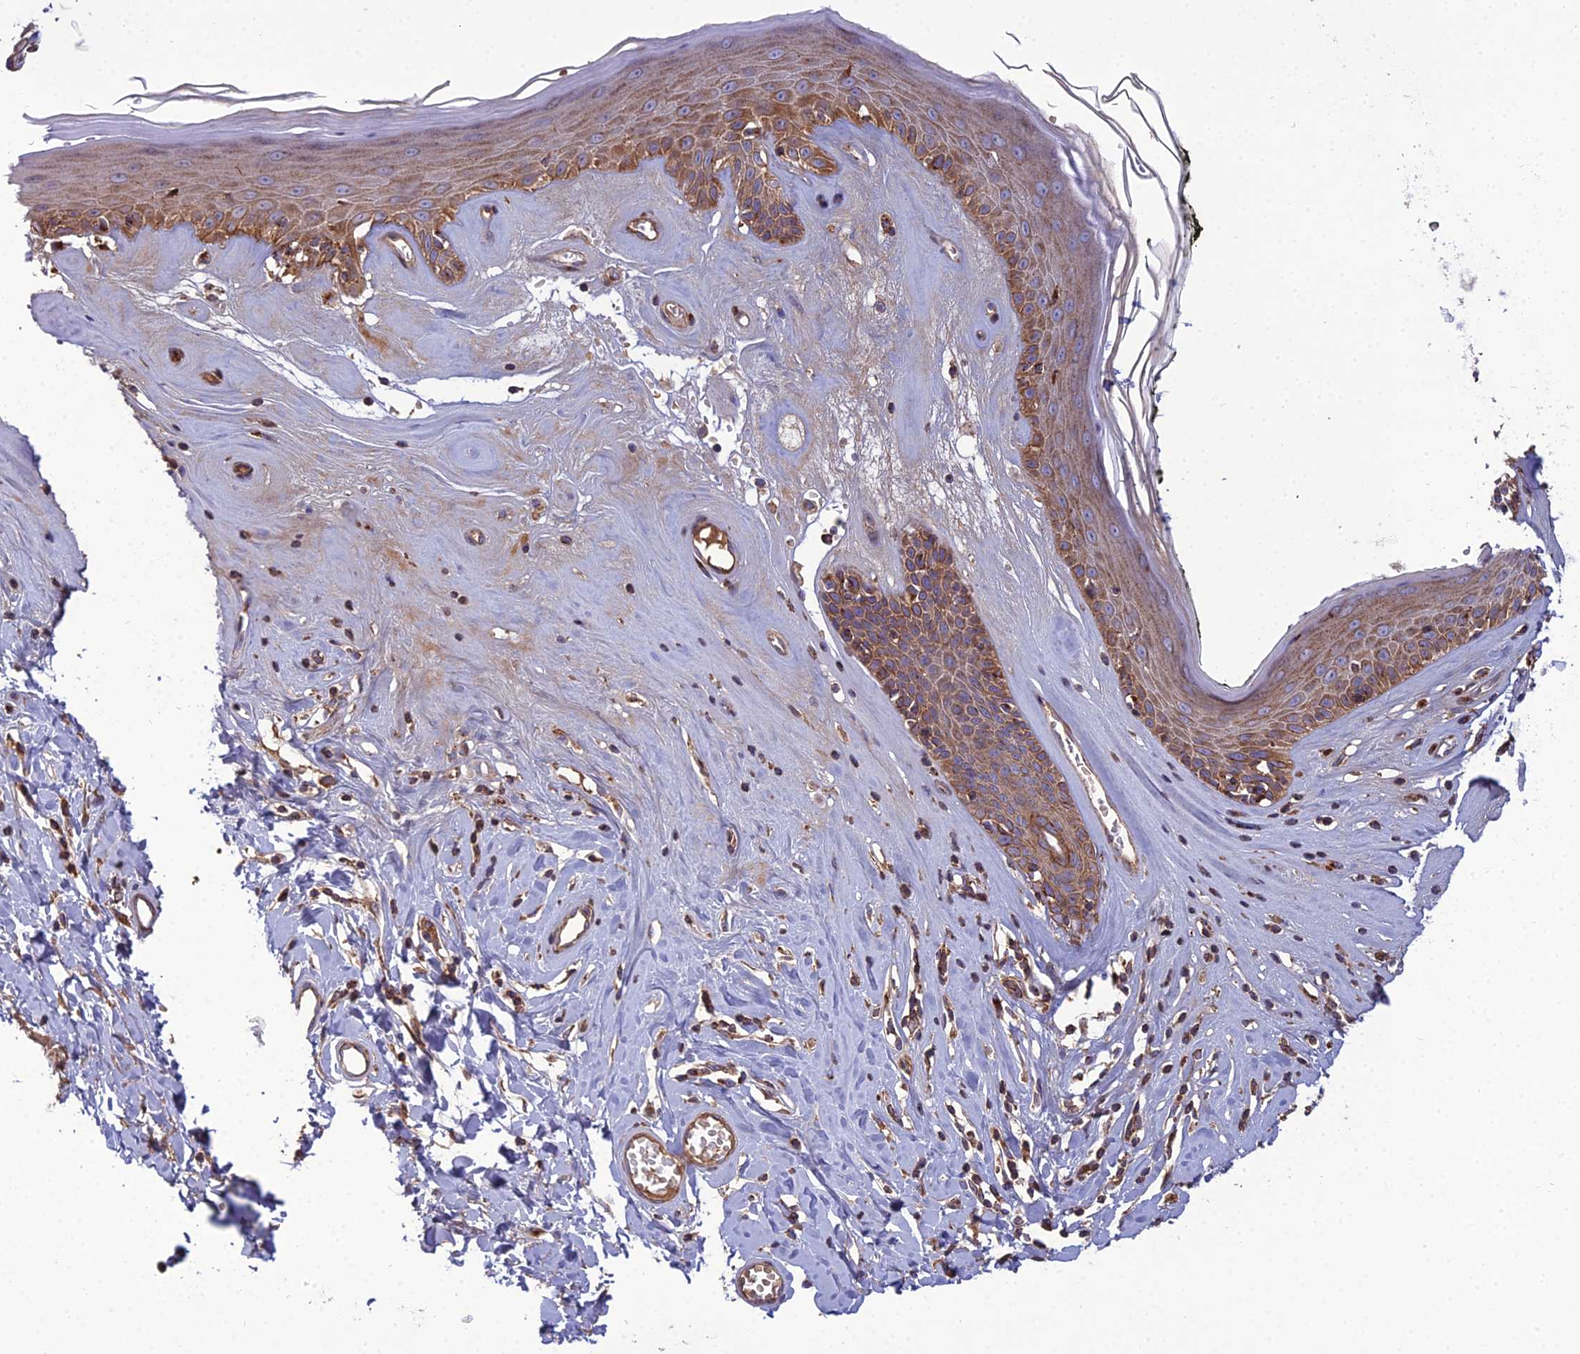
{"staining": {"intensity": "strong", "quantity": ">75%", "location": "cytoplasmic/membranous"}, "tissue": "skin", "cell_type": "Epidermal cells", "image_type": "normal", "snomed": [{"axis": "morphology", "description": "Normal tissue, NOS"}, {"axis": "morphology", "description": "Inflammation, NOS"}, {"axis": "topography", "description": "Vulva"}], "caption": "This image shows immunohistochemistry staining of unremarkable human skin, with high strong cytoplasmic/membranous staining in about >75% of epidermal cells.", "gene": "LNPEP", "patient": {"sex": "female", "age": 84}}